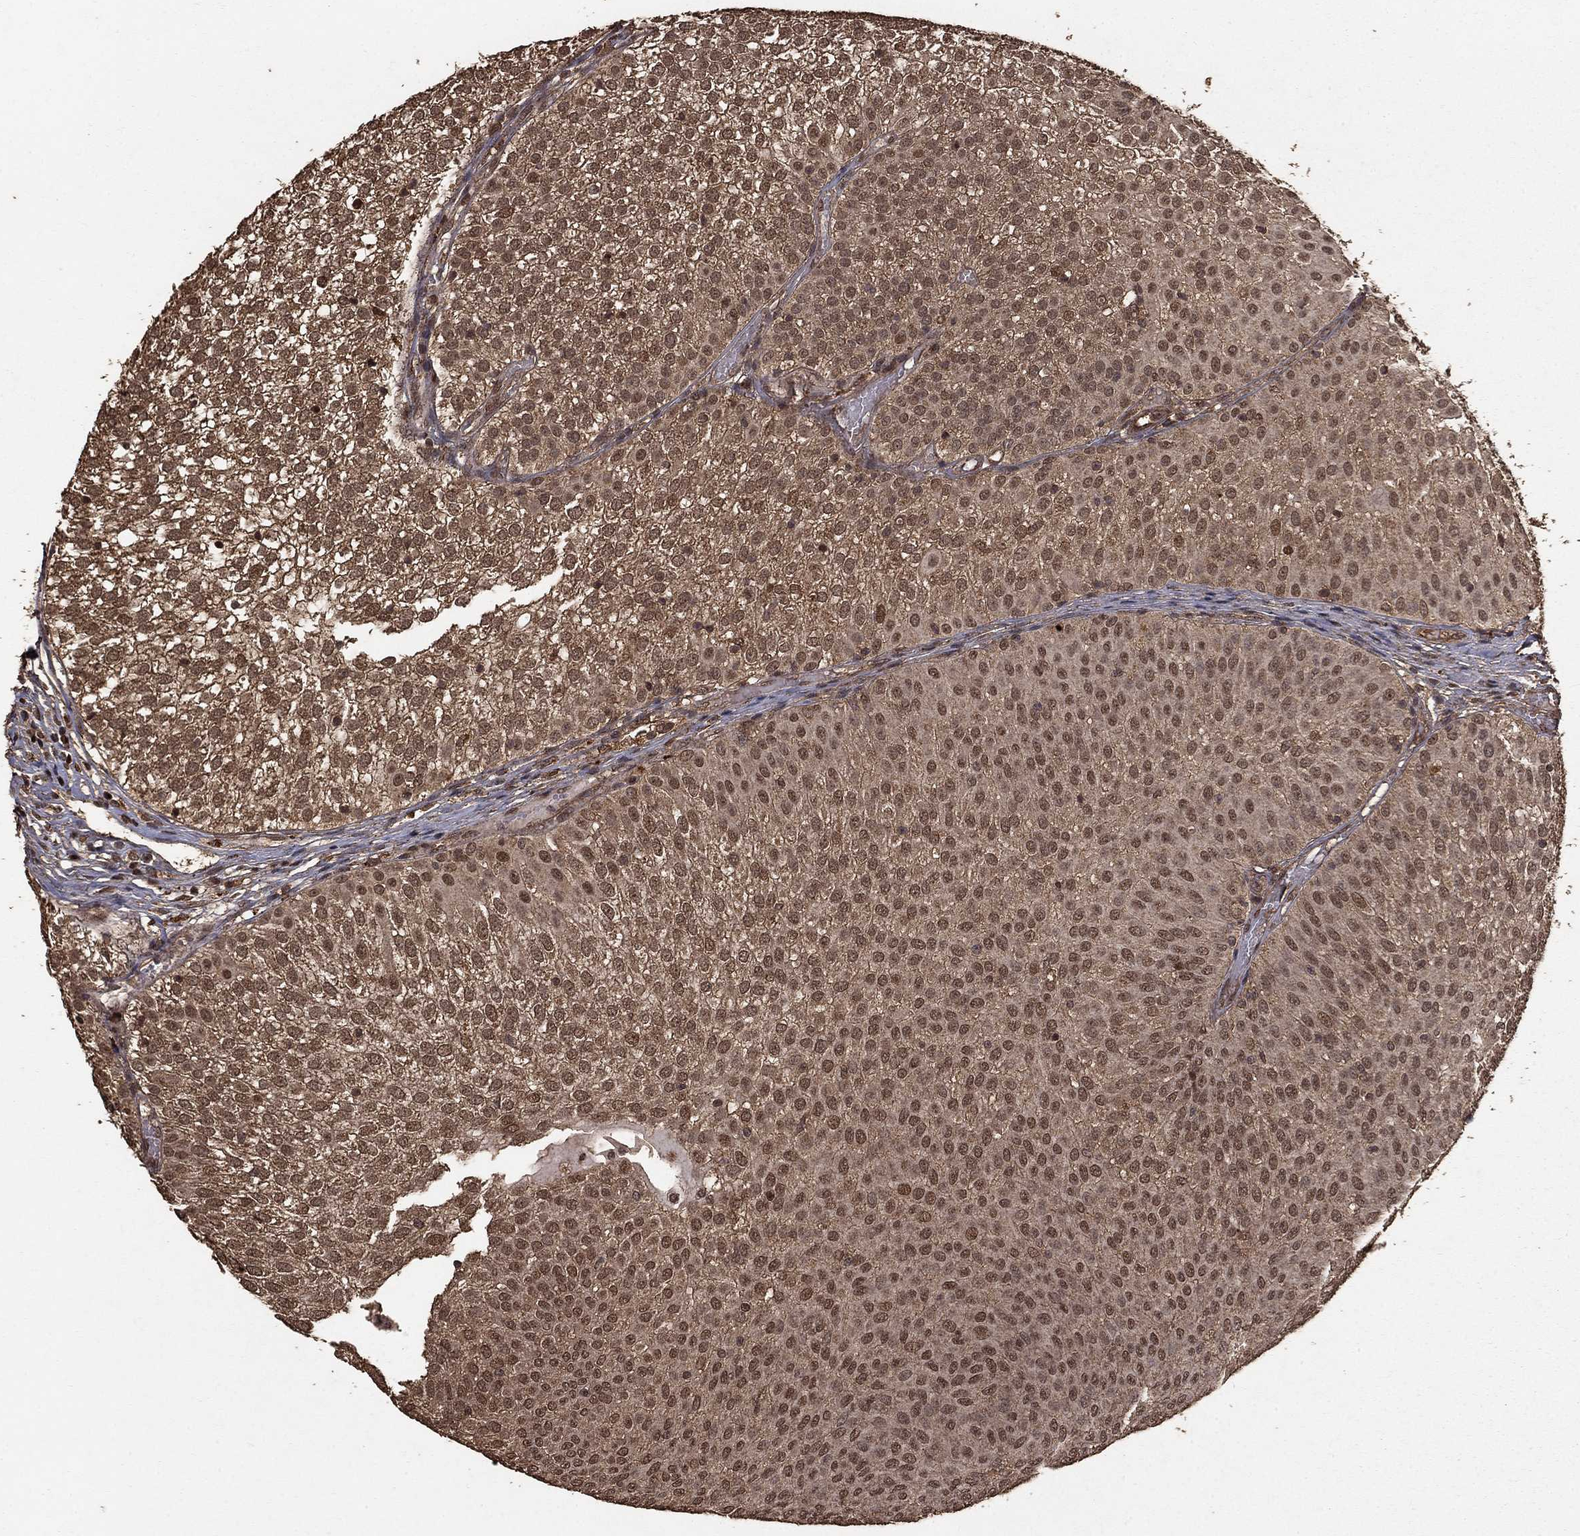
{"staining": {"intensity": "moderate", "quantity": ">75%", "location": "cytoplasmic/membranous,nuclear"}, "tissue": "urothelial cancer", "cell_type": "Tumor cells", "image_type": "cancer", "snomed": [{"axis": "morphology", "description": "Urothelial carcinoma, Low grade"}, {"axis": "topography", "description": "Urinary bladder"}], "caption": "Moderate cytoplasmic/membranous and nuclear protein positivity is appreciated in about >75% of tumor cells in urothelial cancer.", "gene": "PRDM1", "patient": {"sex": "male", "age": 52}}